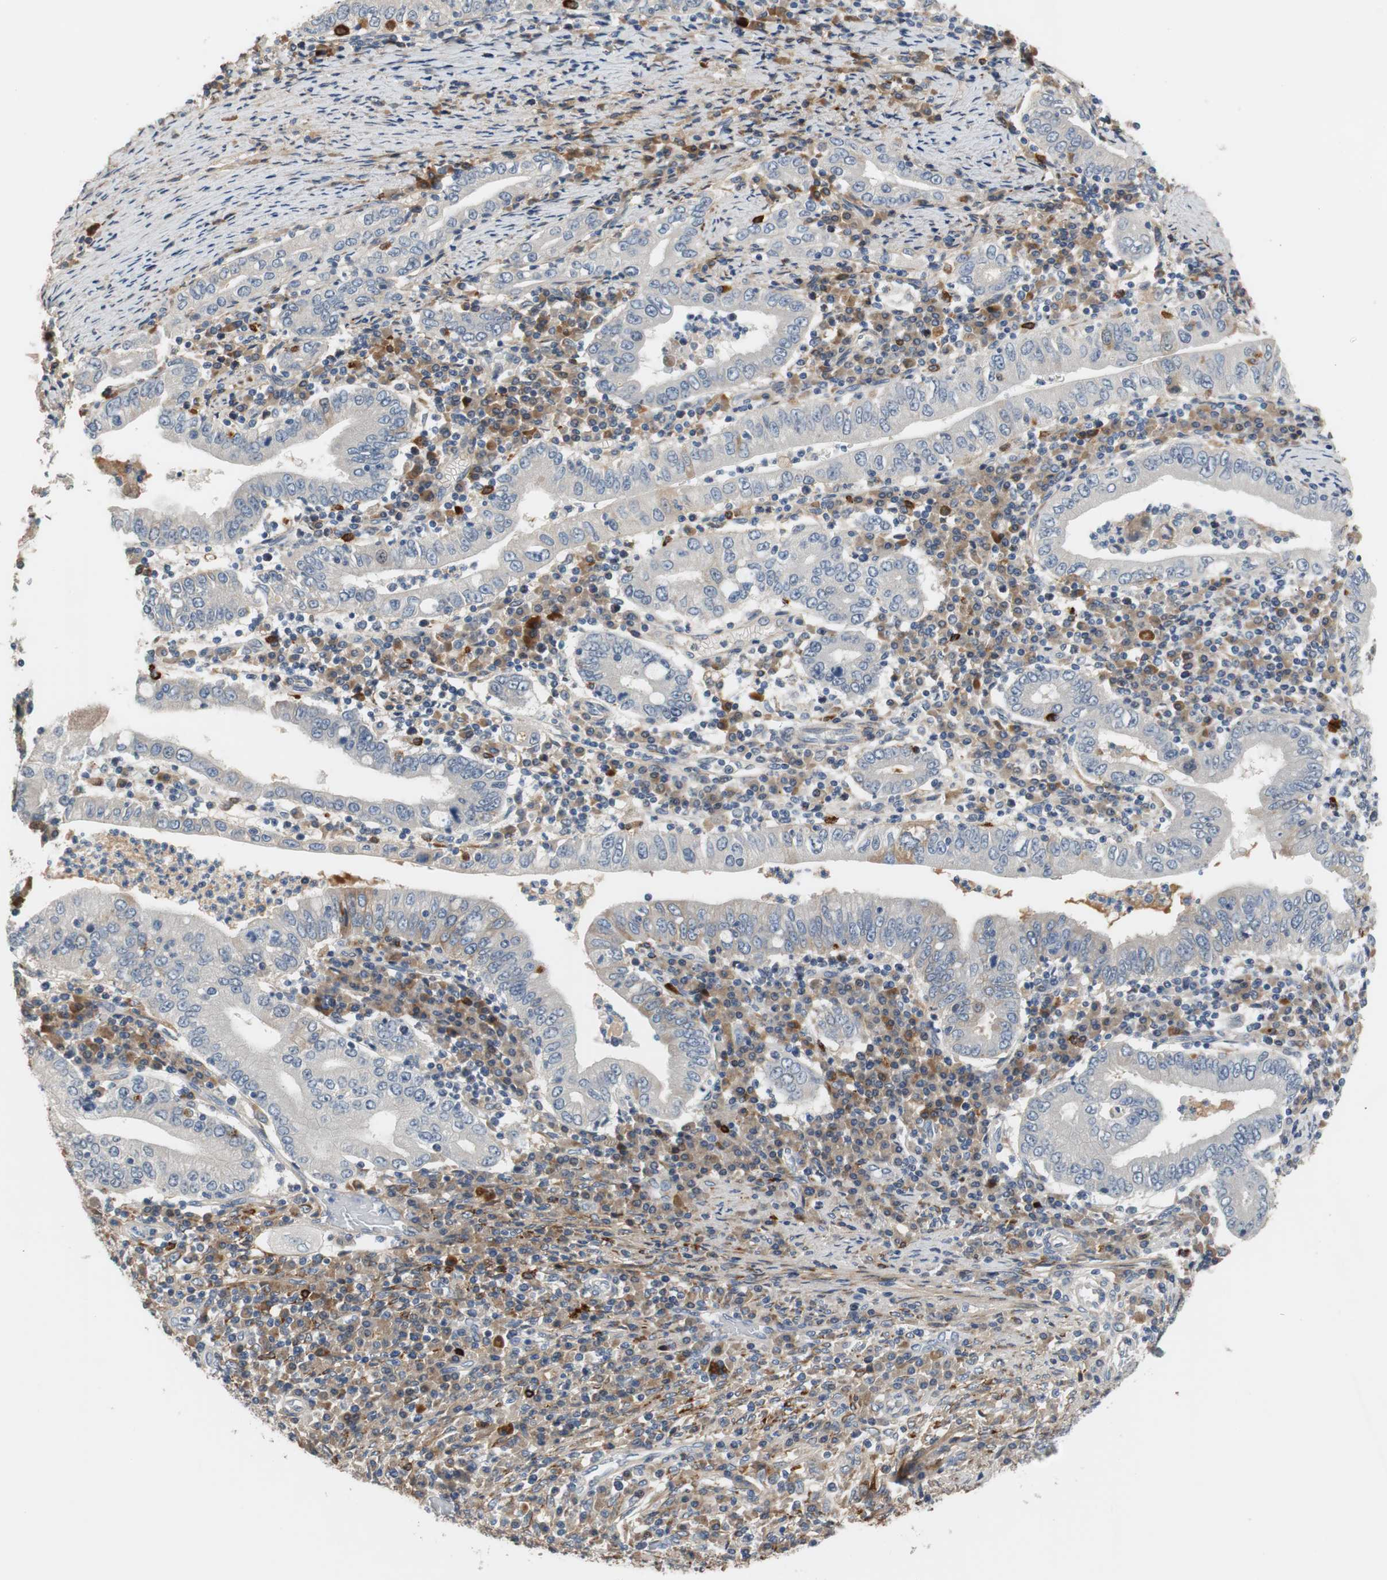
{"staining": {"intensity": "weak", "quantity": "25%-75%", "location": "cytoplasmic/membranous"}, "tissue": "stomach cancer", "cell_type": "Tumor cells", "image_type": "cancer", "snomed": [{"axis": "morphology", "description": "Normal tissue, NOS"}, {"axis": "morphology", "description": "Adenocarcinoma, NOS"}, {"axis": "topography", "description": "Esophagus"}, {"axis": "topography", "description": "Stomach, upper"}, {"axis": "topography", "description": "Peripheral nerve tissue"}], "caption": "Tumor cells display low levels of weak cytoplasmic/membranous positivity in about 25%-75% of cells in stomach cancer.", "gene": "COL12A1", "patient": {"sex": "male", "age": 62}}